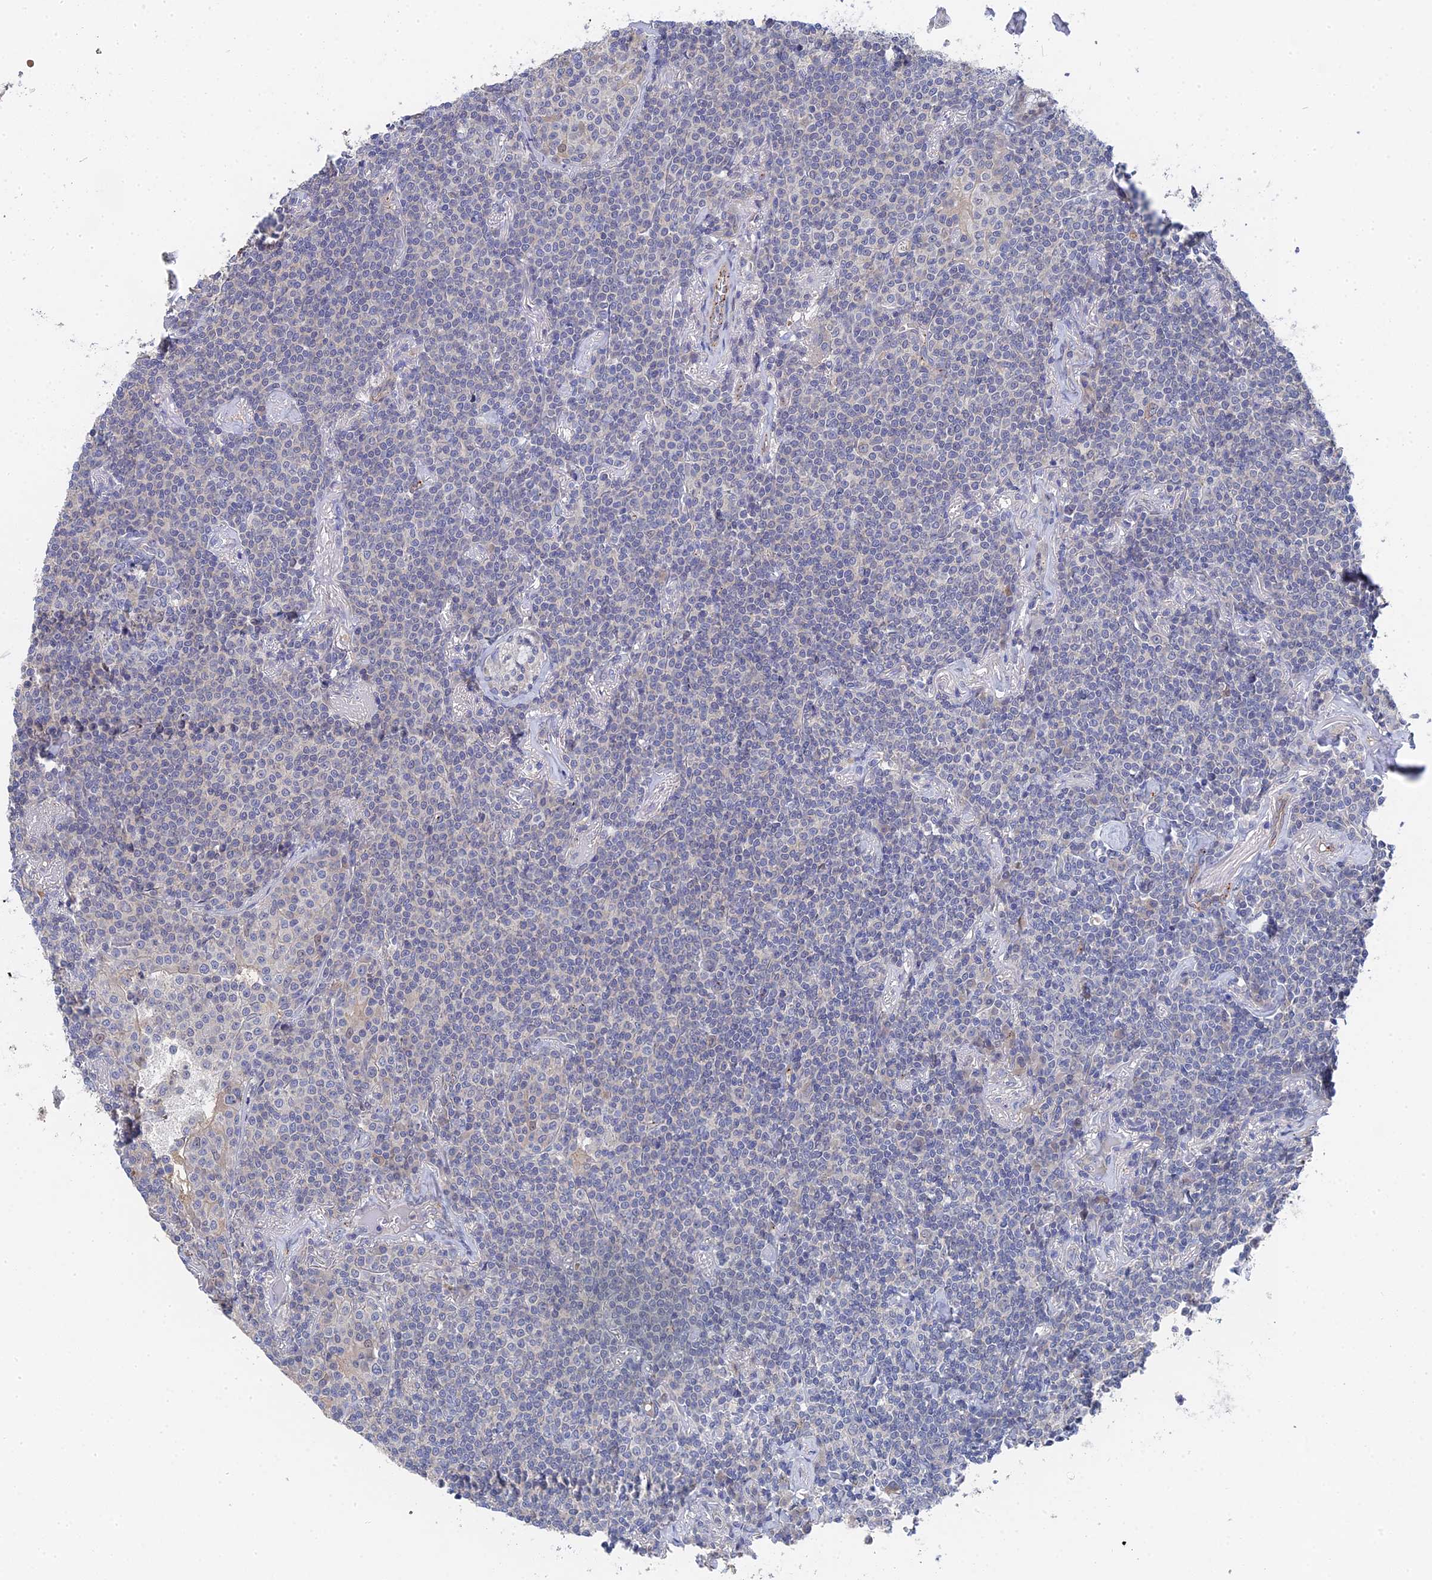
{"staining": {"intensity": "negative", "quantity": "none", "location": "none"}, "tissue": "lymphoma", "cell_type": "Tumor cells", "image_type": "cancer", "snomed": [{"axis": "morphology", "description": "Malignant lymphoma, non-Hodgkin's type, Low grade"}, {"axis": "topography", "description": "Lung"}], "caption": "The IHC micrograph has no significant positivity in tumor cells of malignant lymphoma, non-Hodgkin's type (low-grade) tissue.", "gene": "MTHFSD", "patient": {"sex": "female", "age": 71}}